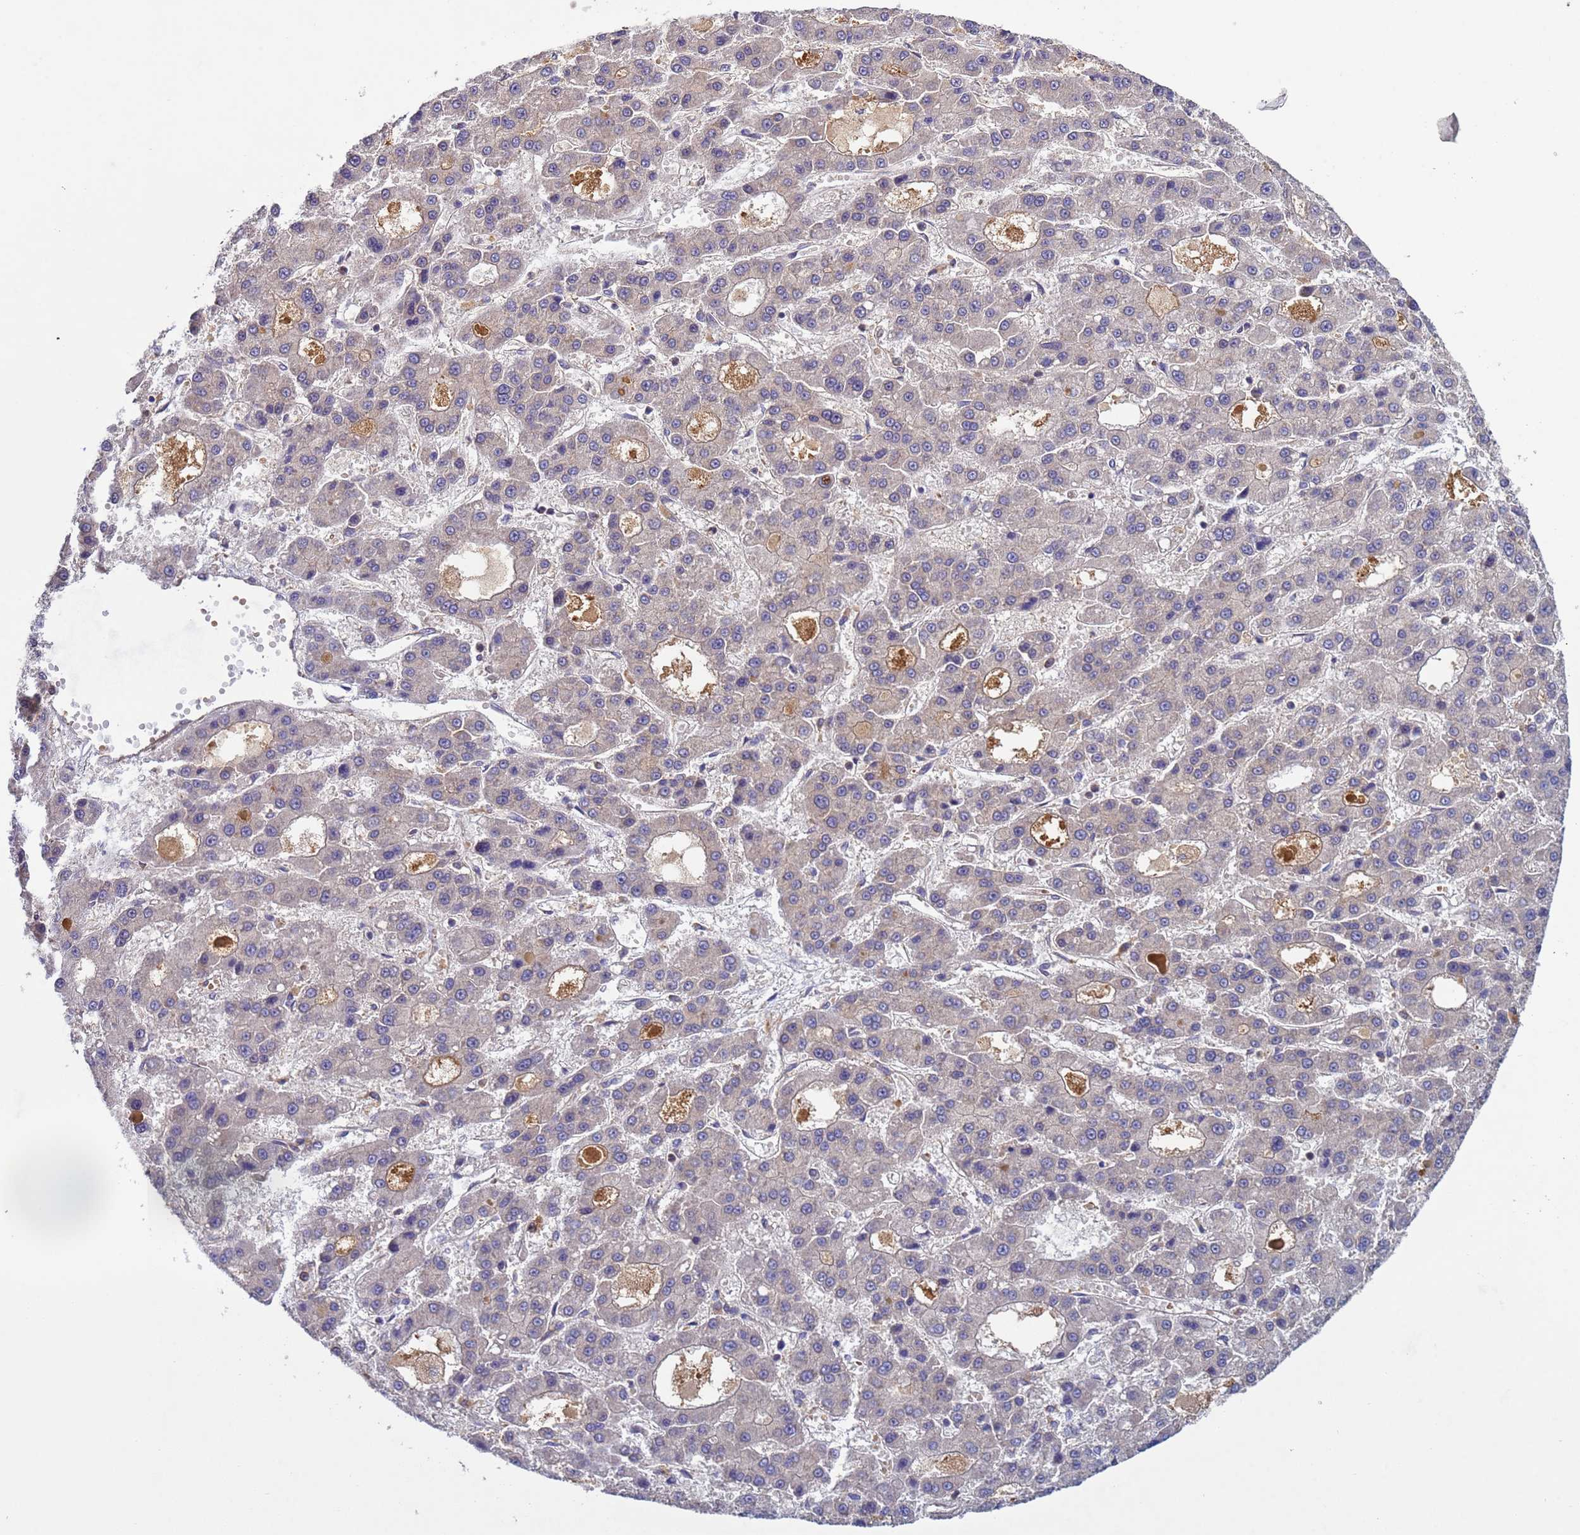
{"staining": {"intensity": "negative", "quantity": "none", "location": "none"}, "tissue": "liver cancer", "cell_type": "Tumor cells", "image_type": "cancer", "snomed": [{"axis": "morphology", "description": "Carcinoma, Hepatocellular, NOS"}, {"axis": "topography", "description": "Liver"}], "caption": "Protein analysis of liver cancer reveals no significant expression in tumor cells.", "gene": "RAB10", "patient": {"sex": "male", "age": 70}}